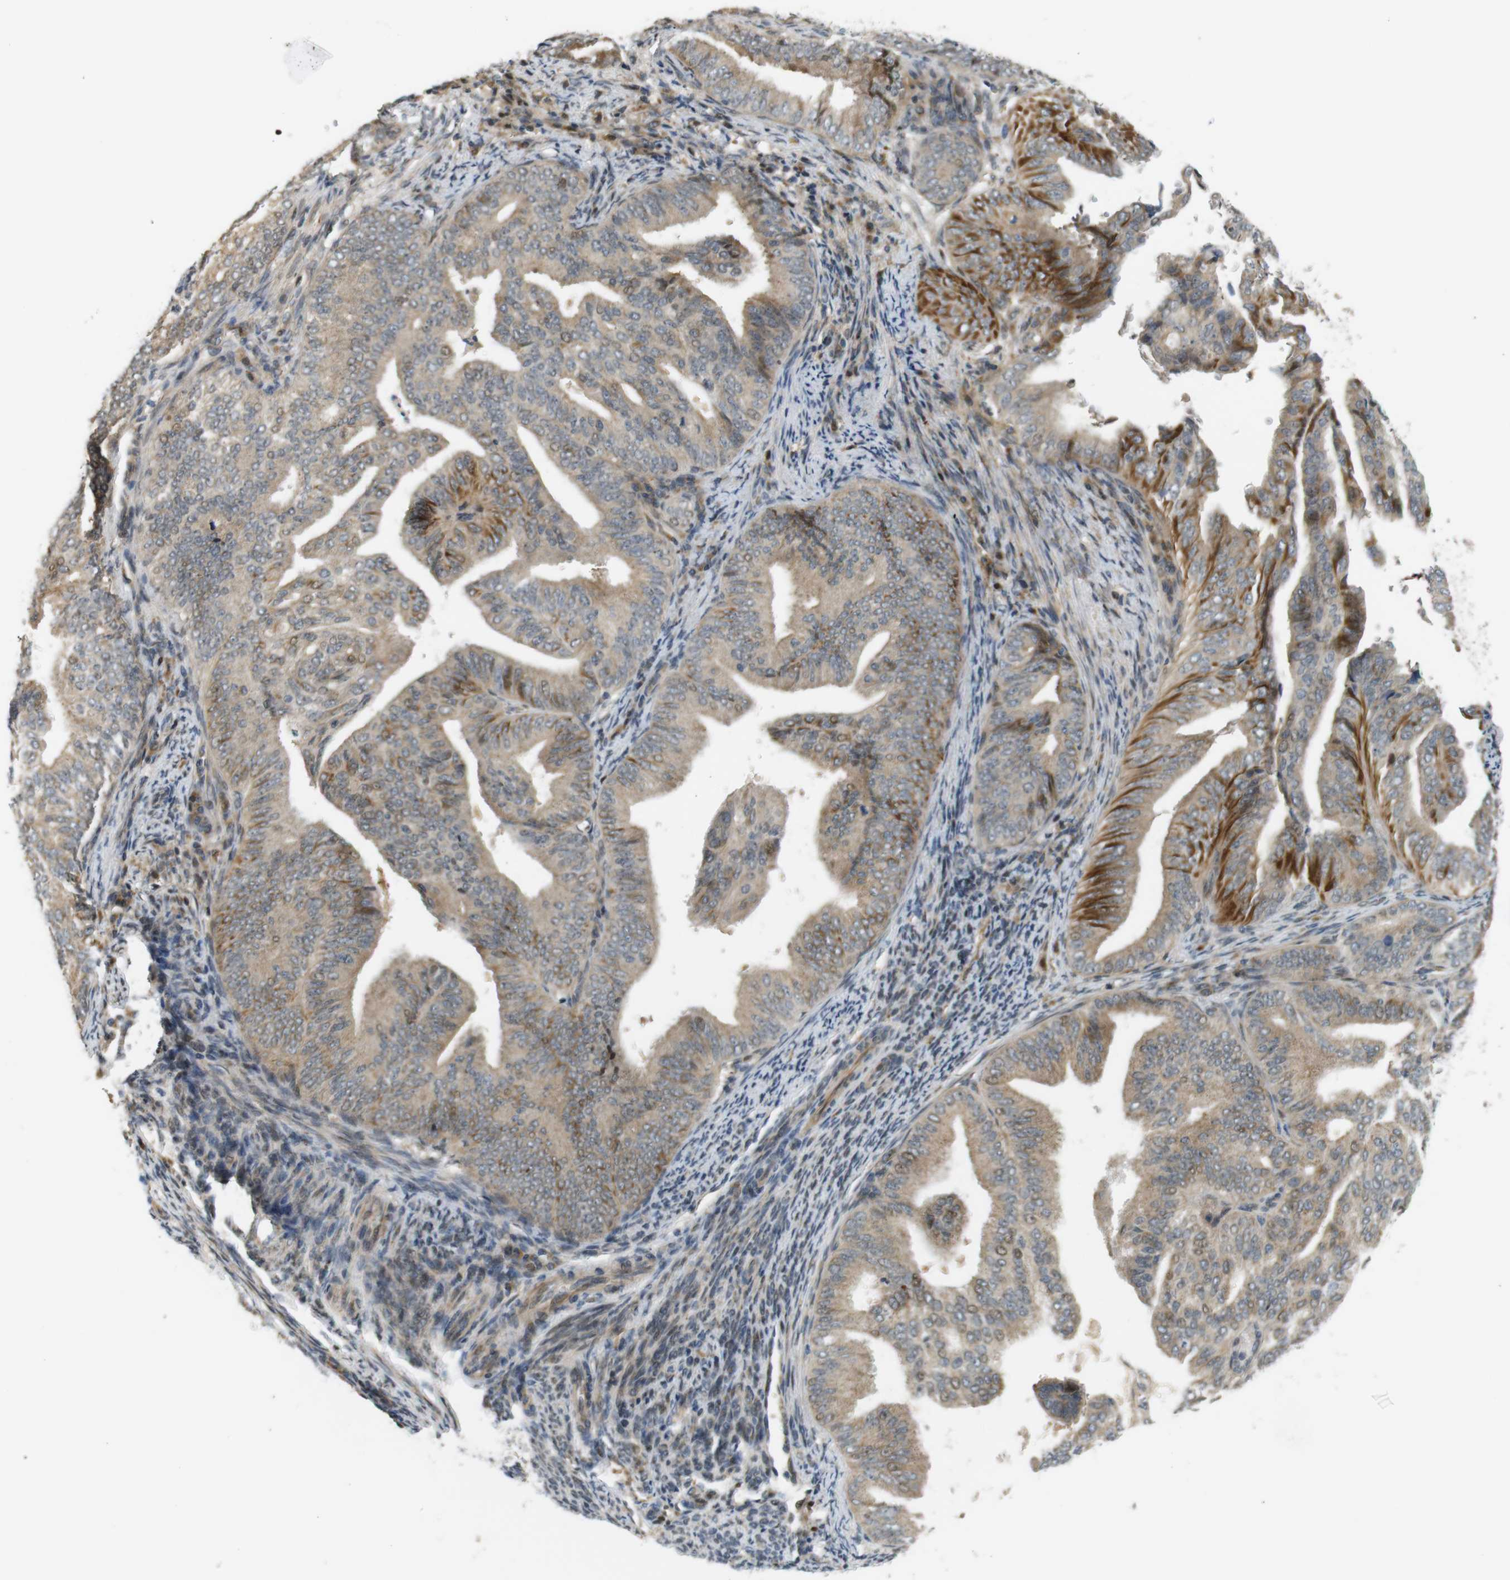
{"staining": {"intensity": "moderate", "quantity": "<25%", "location": "cytoplasmic/membranous,nuclear"}, "tissue": "endometrial cancer", "cell_type": "Tumor cells", "image_type": "cancer", "snomed": [{"axis": "morphology", "description": "Adenocarcinoma, NOS"}, {"axis": "topography", "description": "Endometrium"}], "caption": "An IHC histopathology image of tumor tissue is shown. Protein staining in brown highlights moderate cytoplasmic/membranous and nuclear positivity in endometrial cancer within tumor cells. (IHC, brightfield microscopy, high magnification).", "gene": "TSPAN9", "patient": {"sex": "female", "age": 58}}